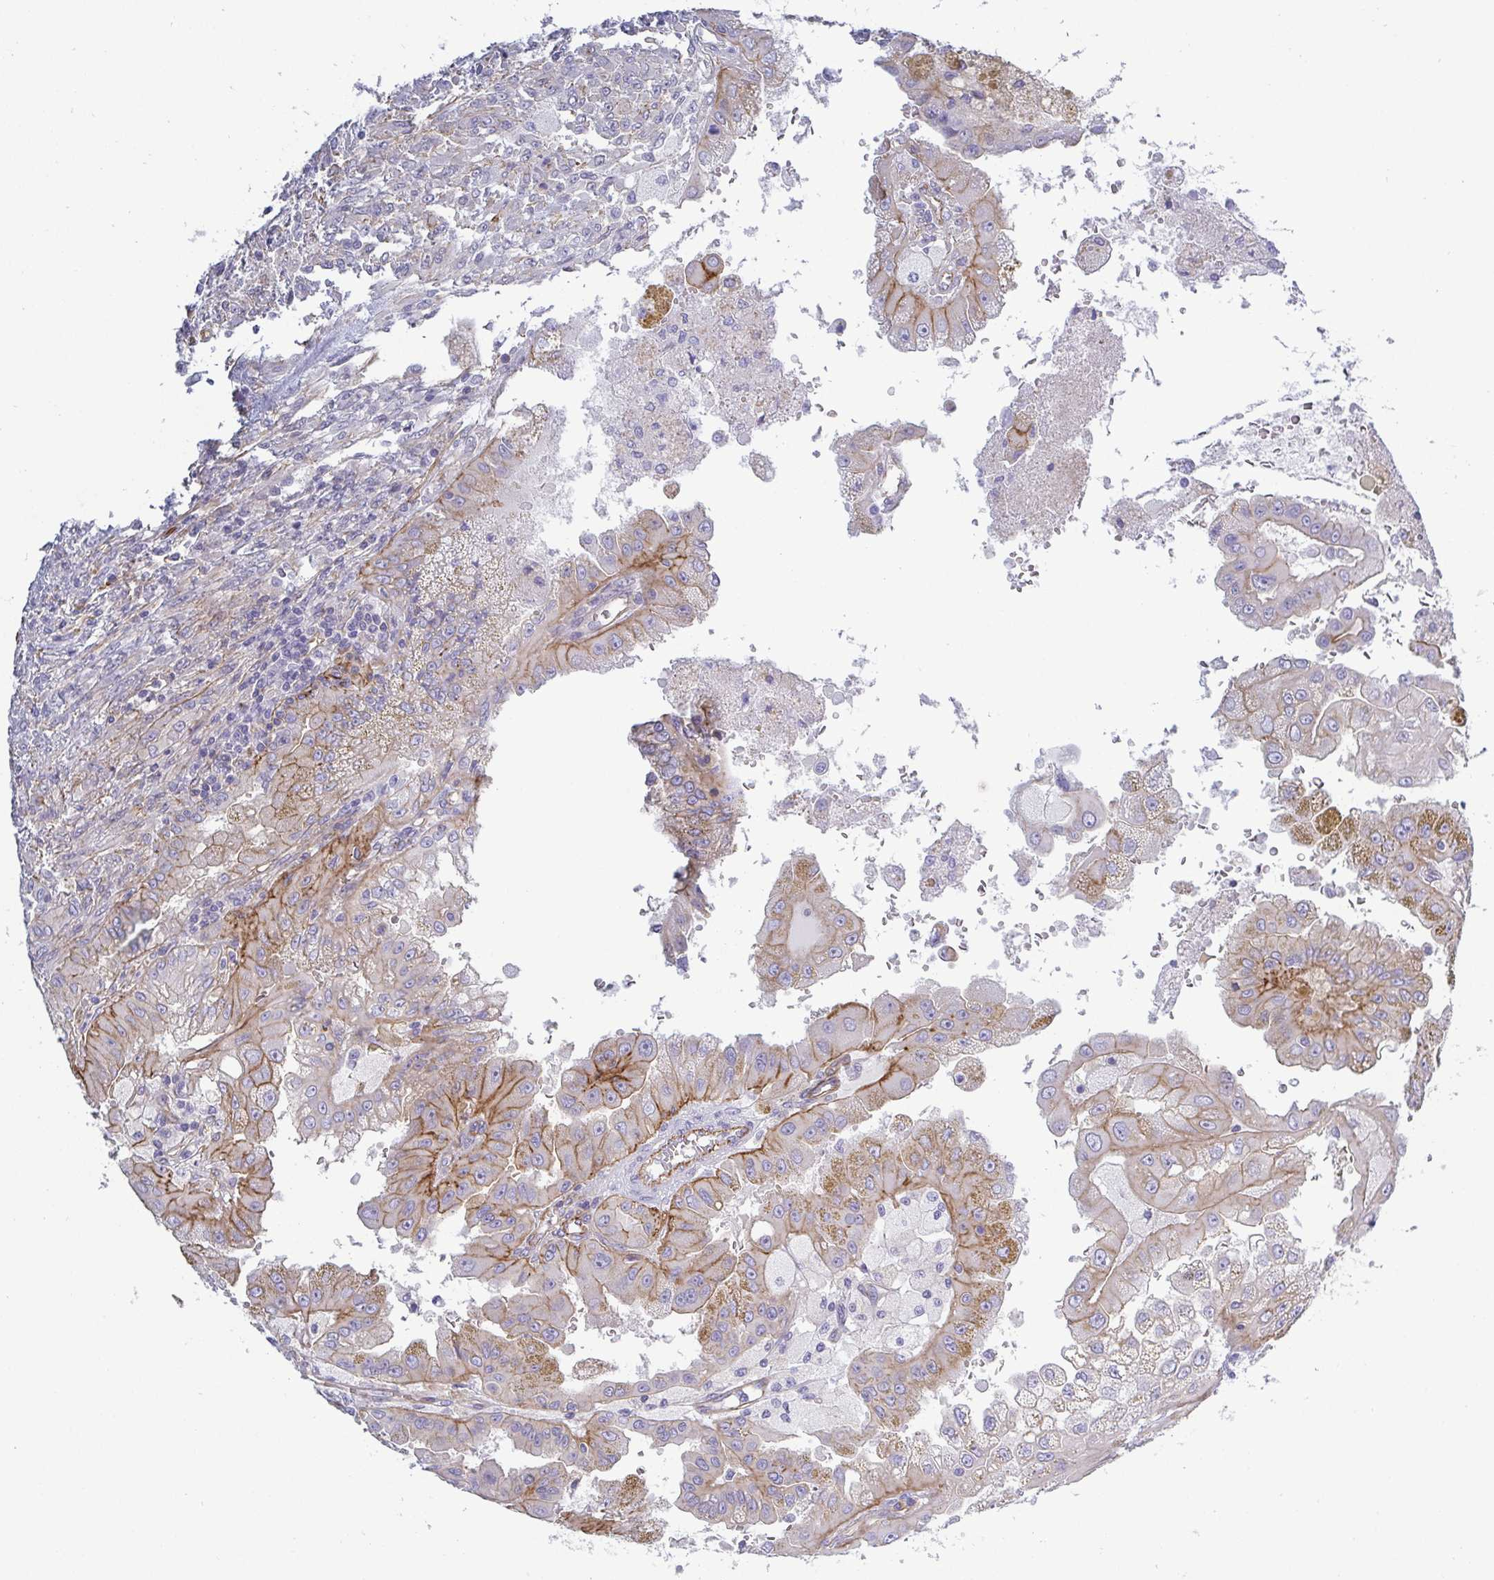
{"staining": {"intensity": "moderate", "quantity": "25%-75%", "location": "cytoplasmic/membranous"}, "tissue": "renal cancer", "cell_type": "Tumor cells", "image_type": "cancer", "snomed": [{"axis": "morphology", "description": "Adenocarcinoma, NOS"}, {"axis": "topography", "description": "Kidney"}], "caption": "Immunohistochemical staining of adenocarcinoma (renal) shows moderate cytoplasmic/membranous protein expression in approximately 25%-75% of tumor cells.", "gene": "LIMA1", "patient": {"sex": "male", "age": 58}}